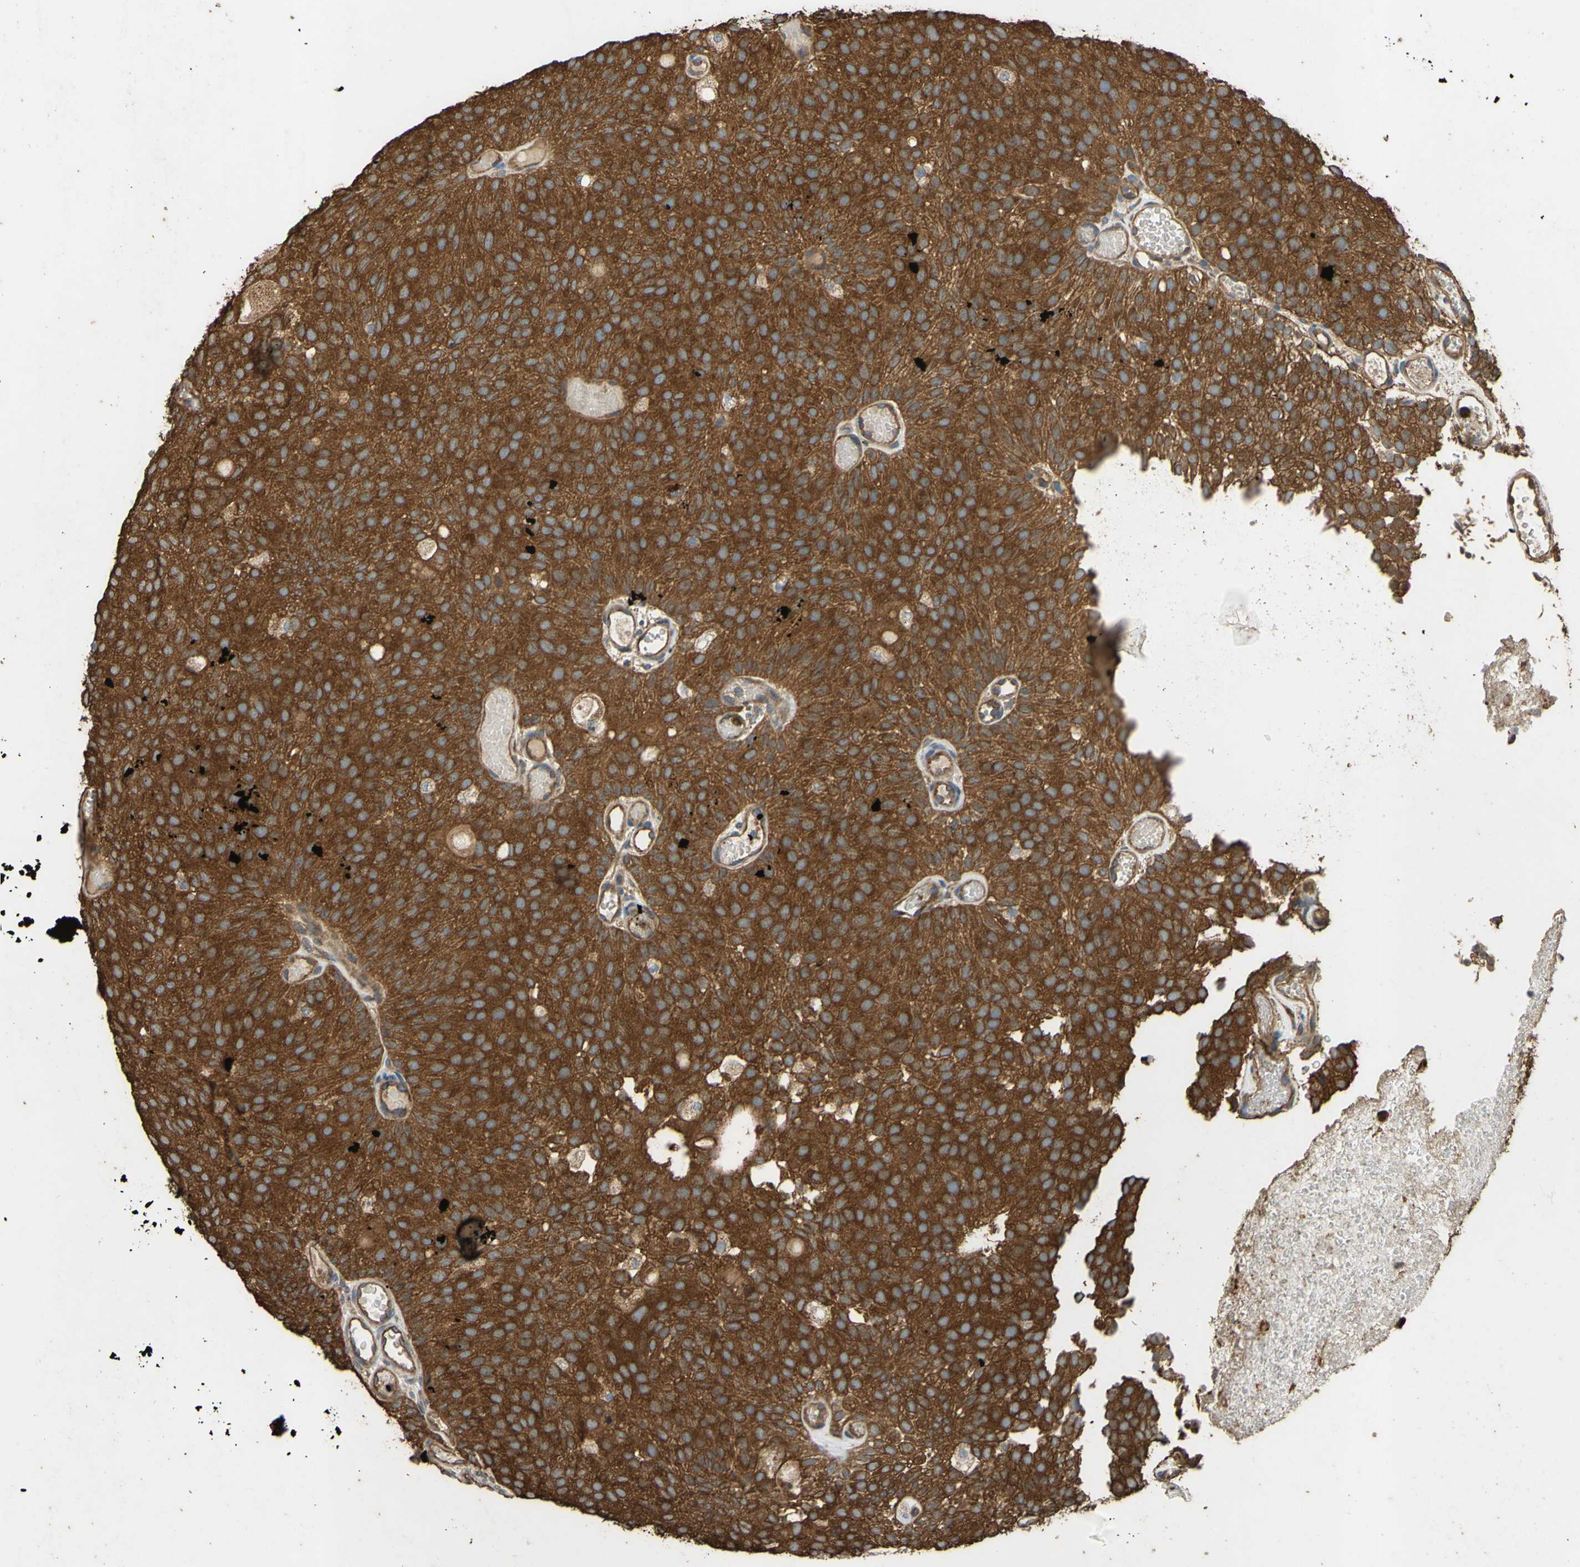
{"staining": {"intensity": "strong", "quantity": ">75%", "location": "cytoplasmic/membranous"}, "tissue": "urothelial cancer", "cell_type": "Tumor cells", "image_type": "cancer", "snomed": [{"axis": "morphology", "description": "Urothelial carcinoma, Low grade"}, {"axis": "topography", "description": "Urinary bladder"}], "caption": "Urothelial cancer stained for a protein (brown) reveals strong cytoplasmic/membranous positive positivity in approximately >75% of tumor cells.", "gene": "CTTN", "patient": {"sex": "male", "age": 78}}